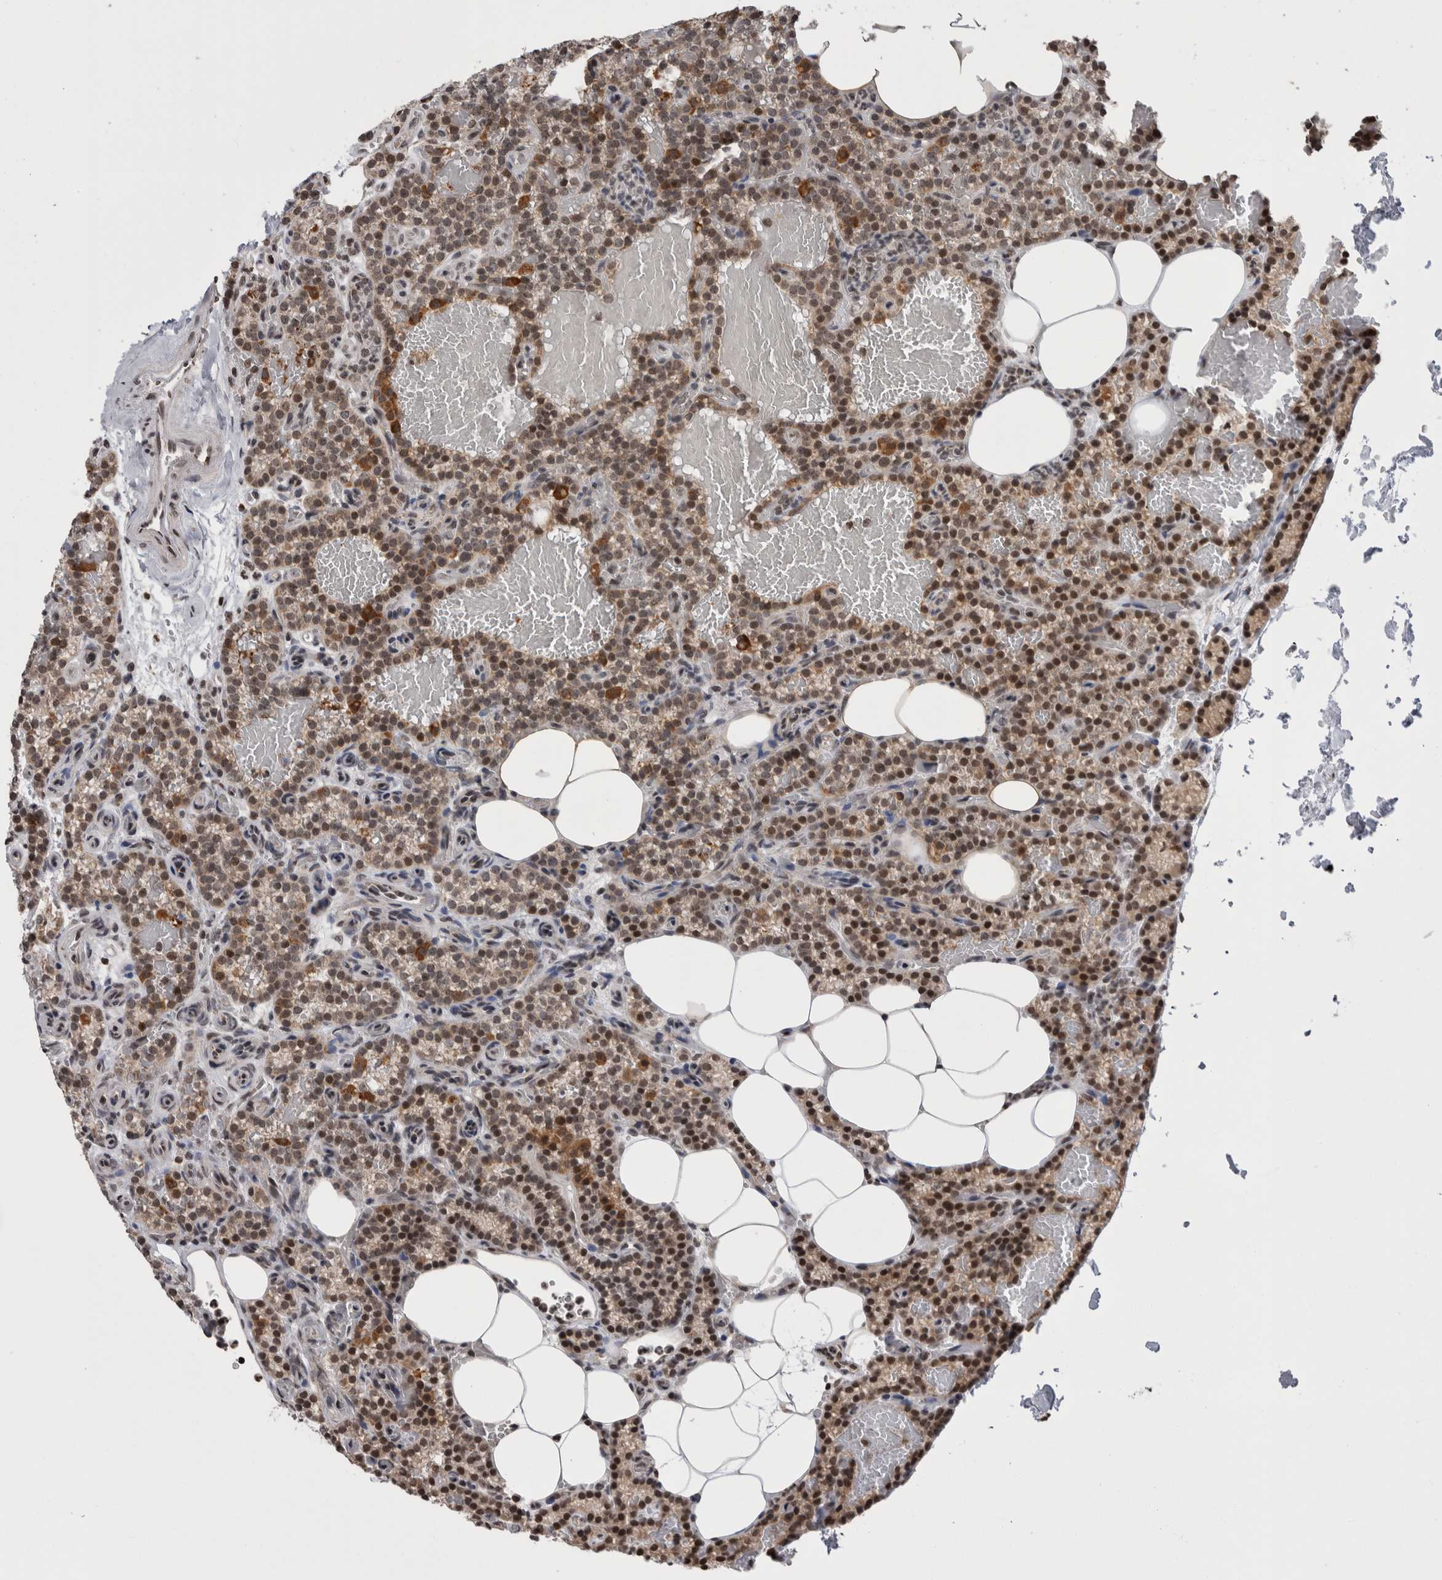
{"staining": {"intensity": "moderate", "quantity": ">75%", "location": "cytoplasmic/membranous,nuclear"}, "tissue": "parathyroid gland", "cell_type": "Glandular cells", "image_type": "normal", "snomed": [{"axis": "morphology", "description": "Normal tissue, NOS"}, {"axis": "topography", "description": "Parathyroid gland"}], "caption": "High-power microscopy captured an IHC histopathology image of unremarkable parathyroid gland, revealing moderate cytoplasmic/membranous,nuclear positivity in approximately >75% of glandular cells. The protein of interest is shown in brown color, while the nuclei are stained blue.", "gene": "ZBTB11", "patient": {"sex": "male", "age": 58}}